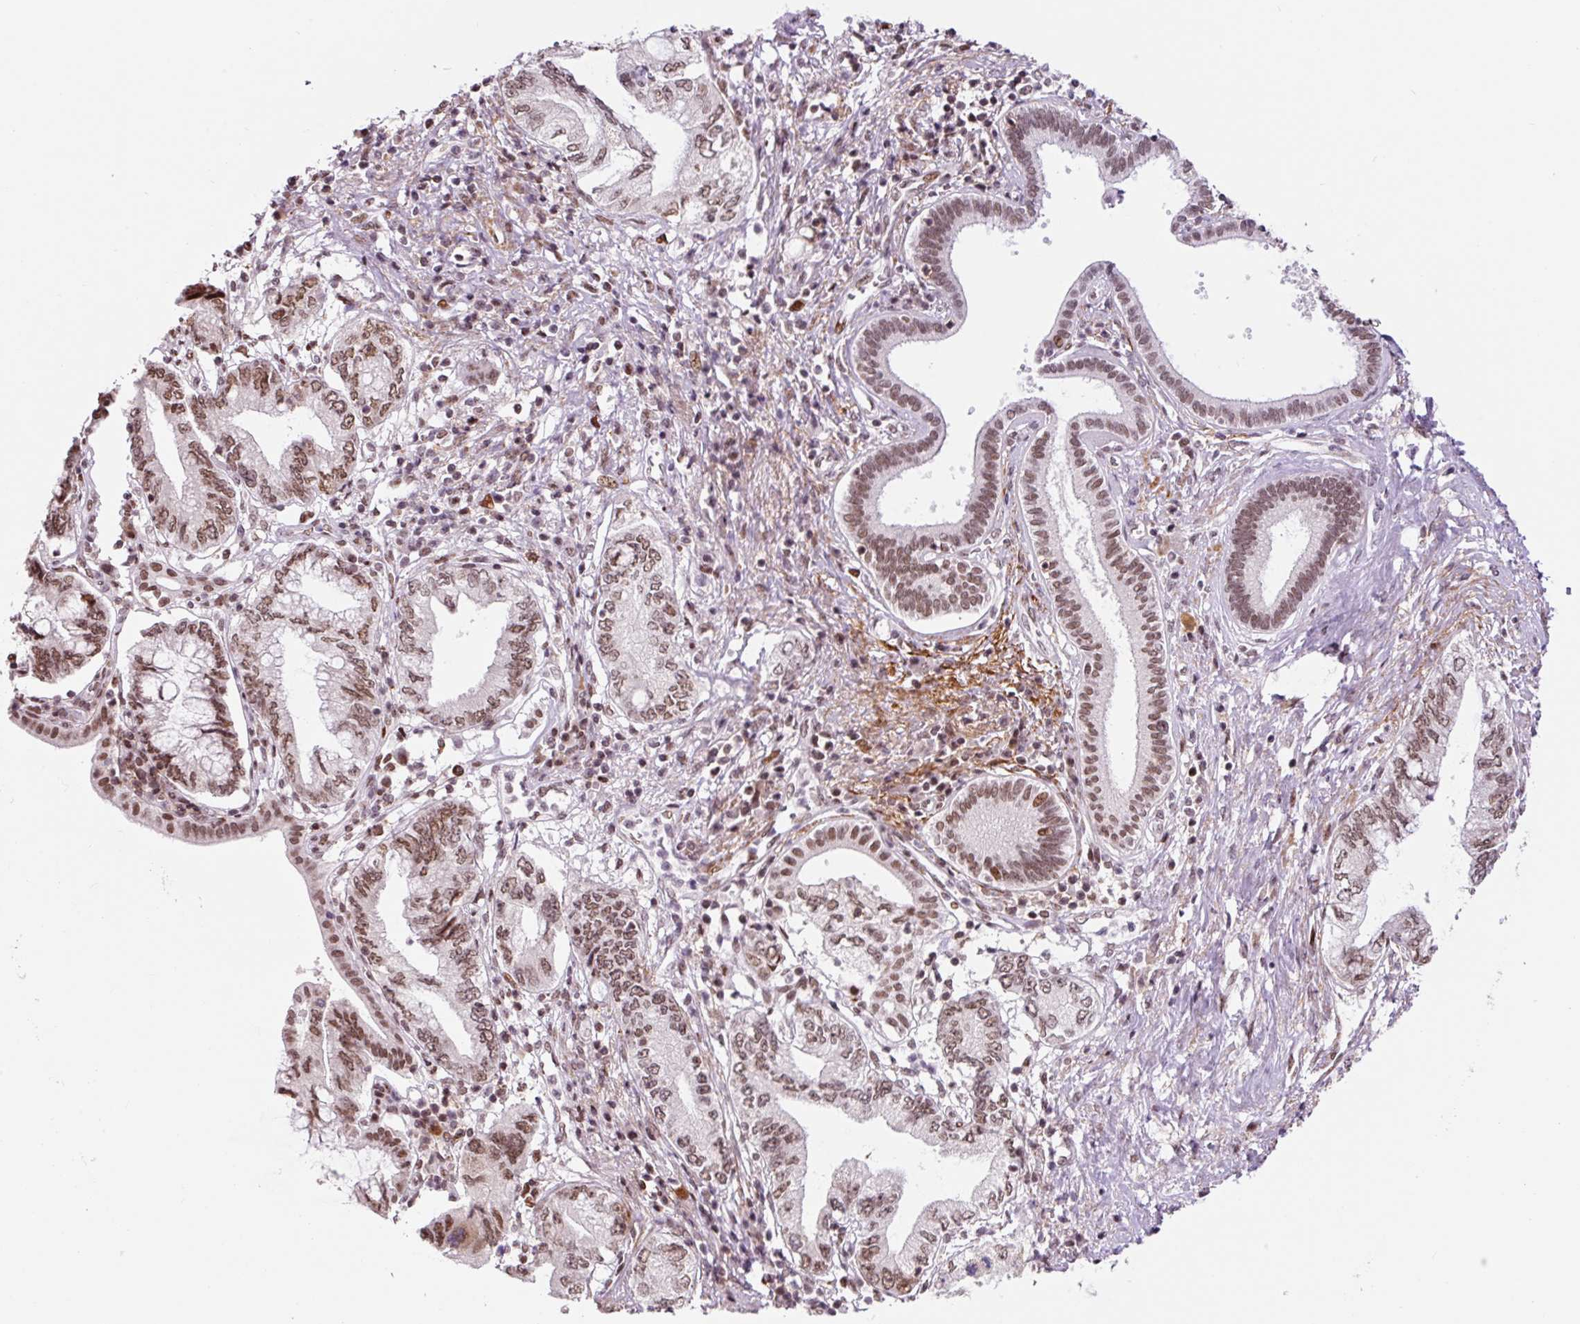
{"staining": {"intensity": "moderate", "quantity": ">75%", "location": "nuclear"}, "tissue": "pancreatic cancer", "cell_type": "Tumor cells", "image_type": "cancer", "snomed": [{"axis": "morphology", "description": "Adenocarcinoma, NOS"}, {"axis": "topography", "description": "Pancreas"}], "caption": "Pancreatic cancer tissue reveals moderate nuclear staining in about >75% of tumor cells, visualized by immunohistochemistry. (Brightfield microscopy of DAB IHC at high magnification).", "gene": "CCNL2", "patient": {"sex": "female", "age": 73}}